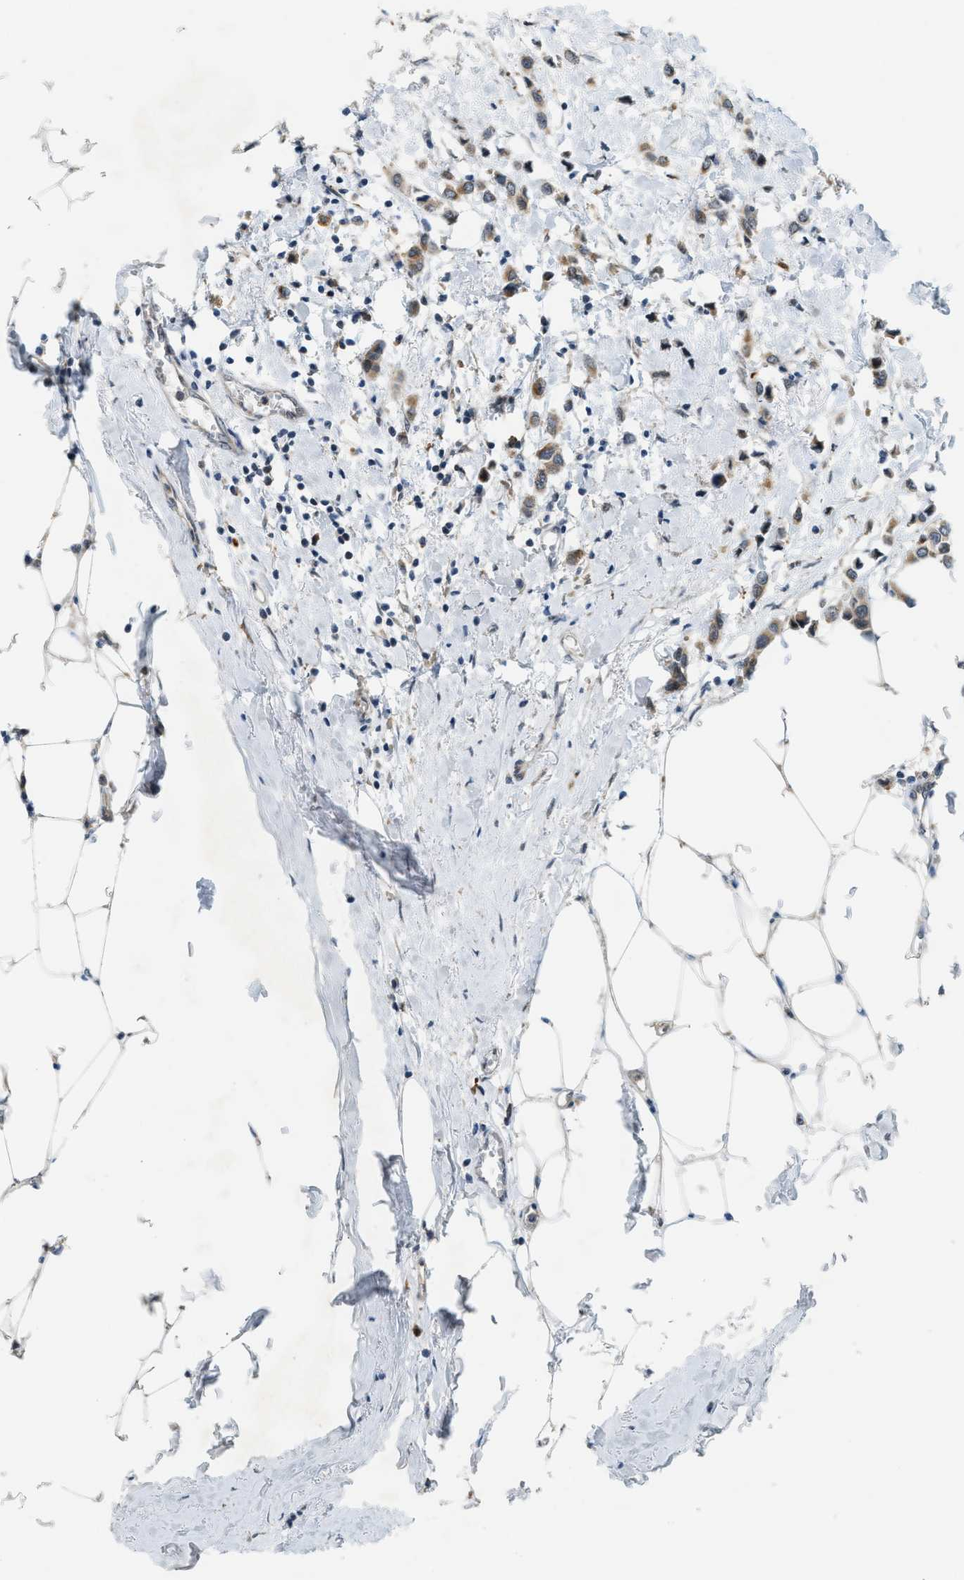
{"staining": {"intensity": "weak", "quantity": ">75%", "location": "cytoplasmic/membranous"}, "tissue": "breast cancer", "cell_type": "Tumor cells", "image_type": "cancer", "snomed": [{"axis": "morphology", "description": "Lobular carcinoma"}, {"axis": "topography", "description": "Breast"}], "caption": "Protein expression analysis of human lobular carcinoma (breast) reveals weak cytoplasmic/membranous staining in approximately >75% of tumor cells.", "gene": "STARD3NL", "patient": {"sex": "female", "age": 51}}